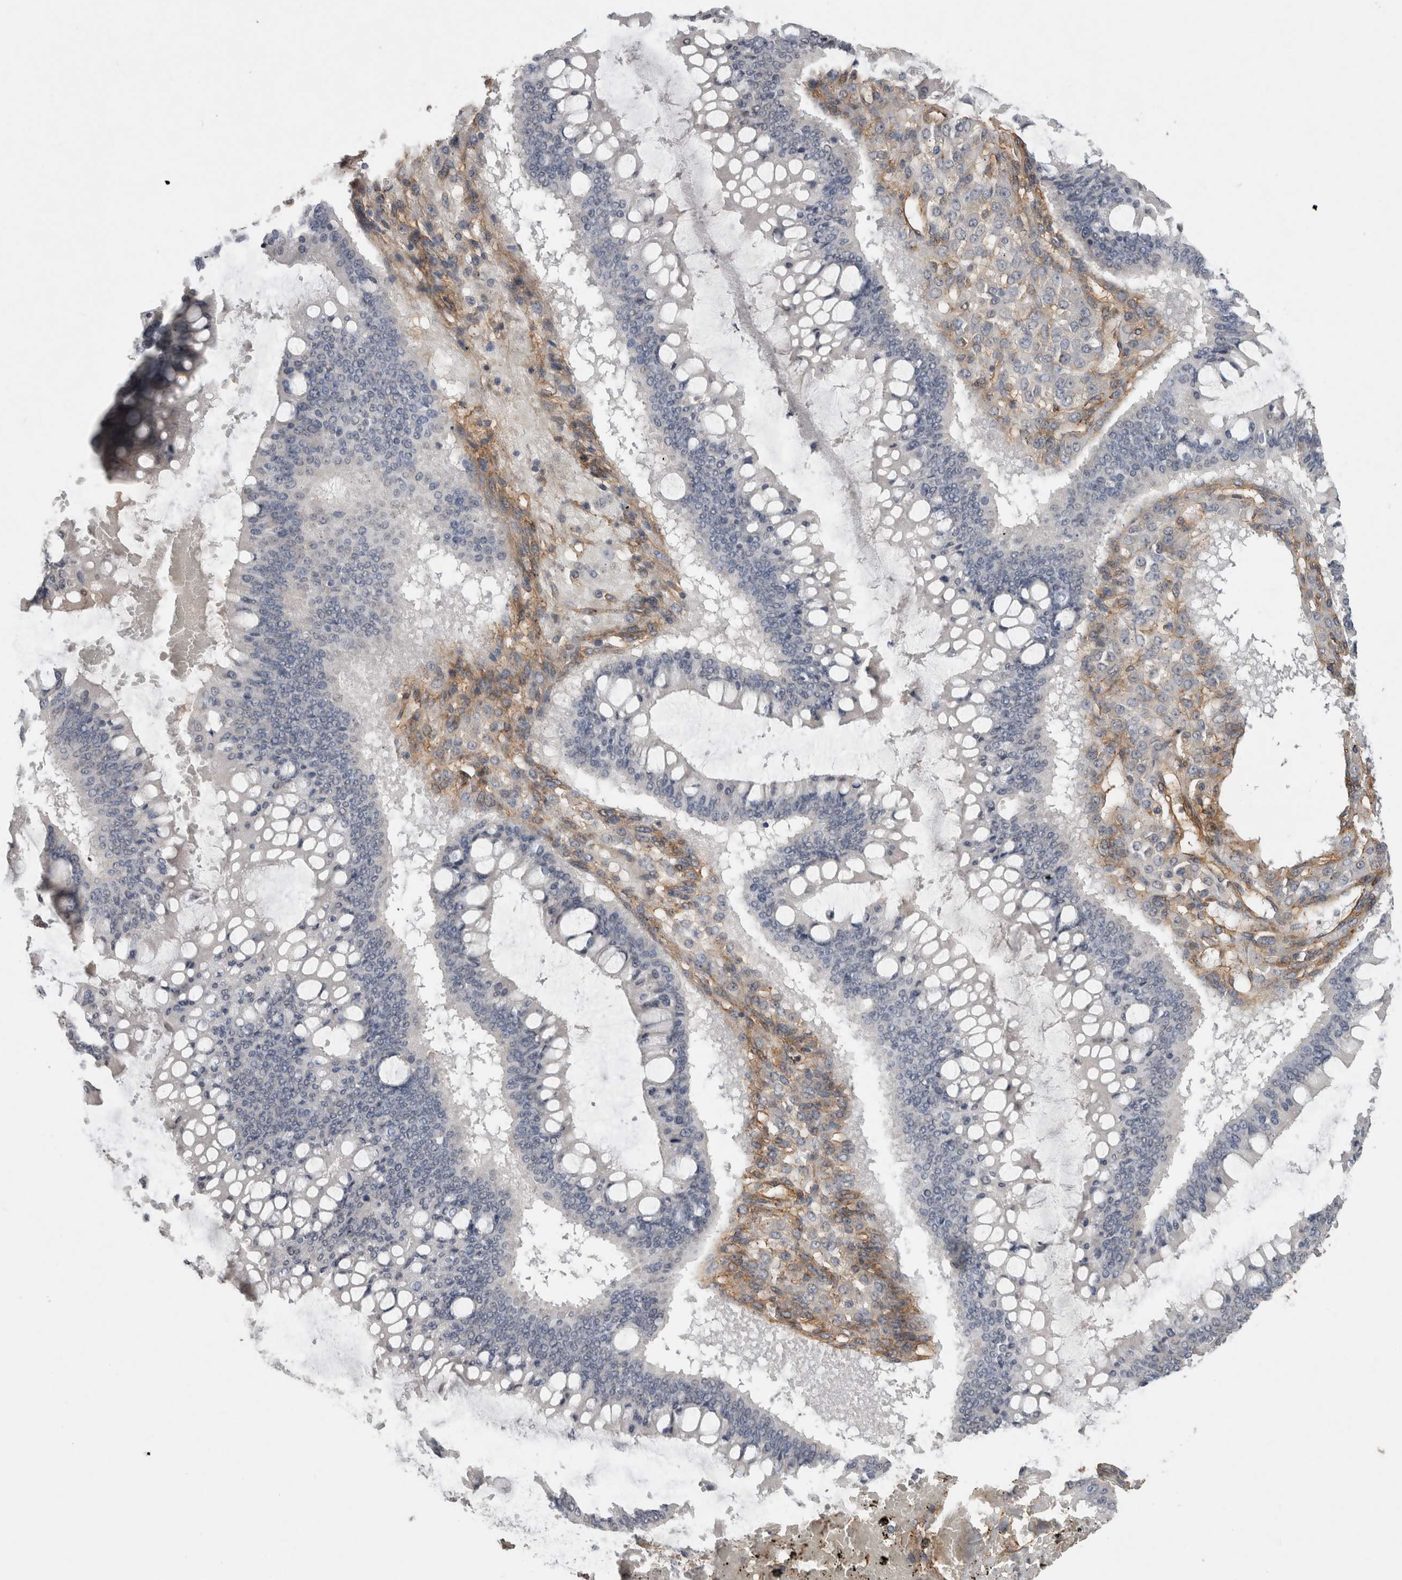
{"staining": {"intensity": "negative", "quantity": "none", "location": "none"}, "tissue": "ovarian cancer", "cell_type": "Tumor cells", "image_type": "cancer", "snomed": [{"axis": "morphology", "description": "Cystadenocarcinoma, mucinous, NOS"}, {"axis": "topography", "description": "Ovary"}], "caption": "Immunohistochemical staining of human ovarian cancer exhibits no significant expression in tumor cells.", "gene": "RECK", "patient": {"sex": "female", "age": 73}}